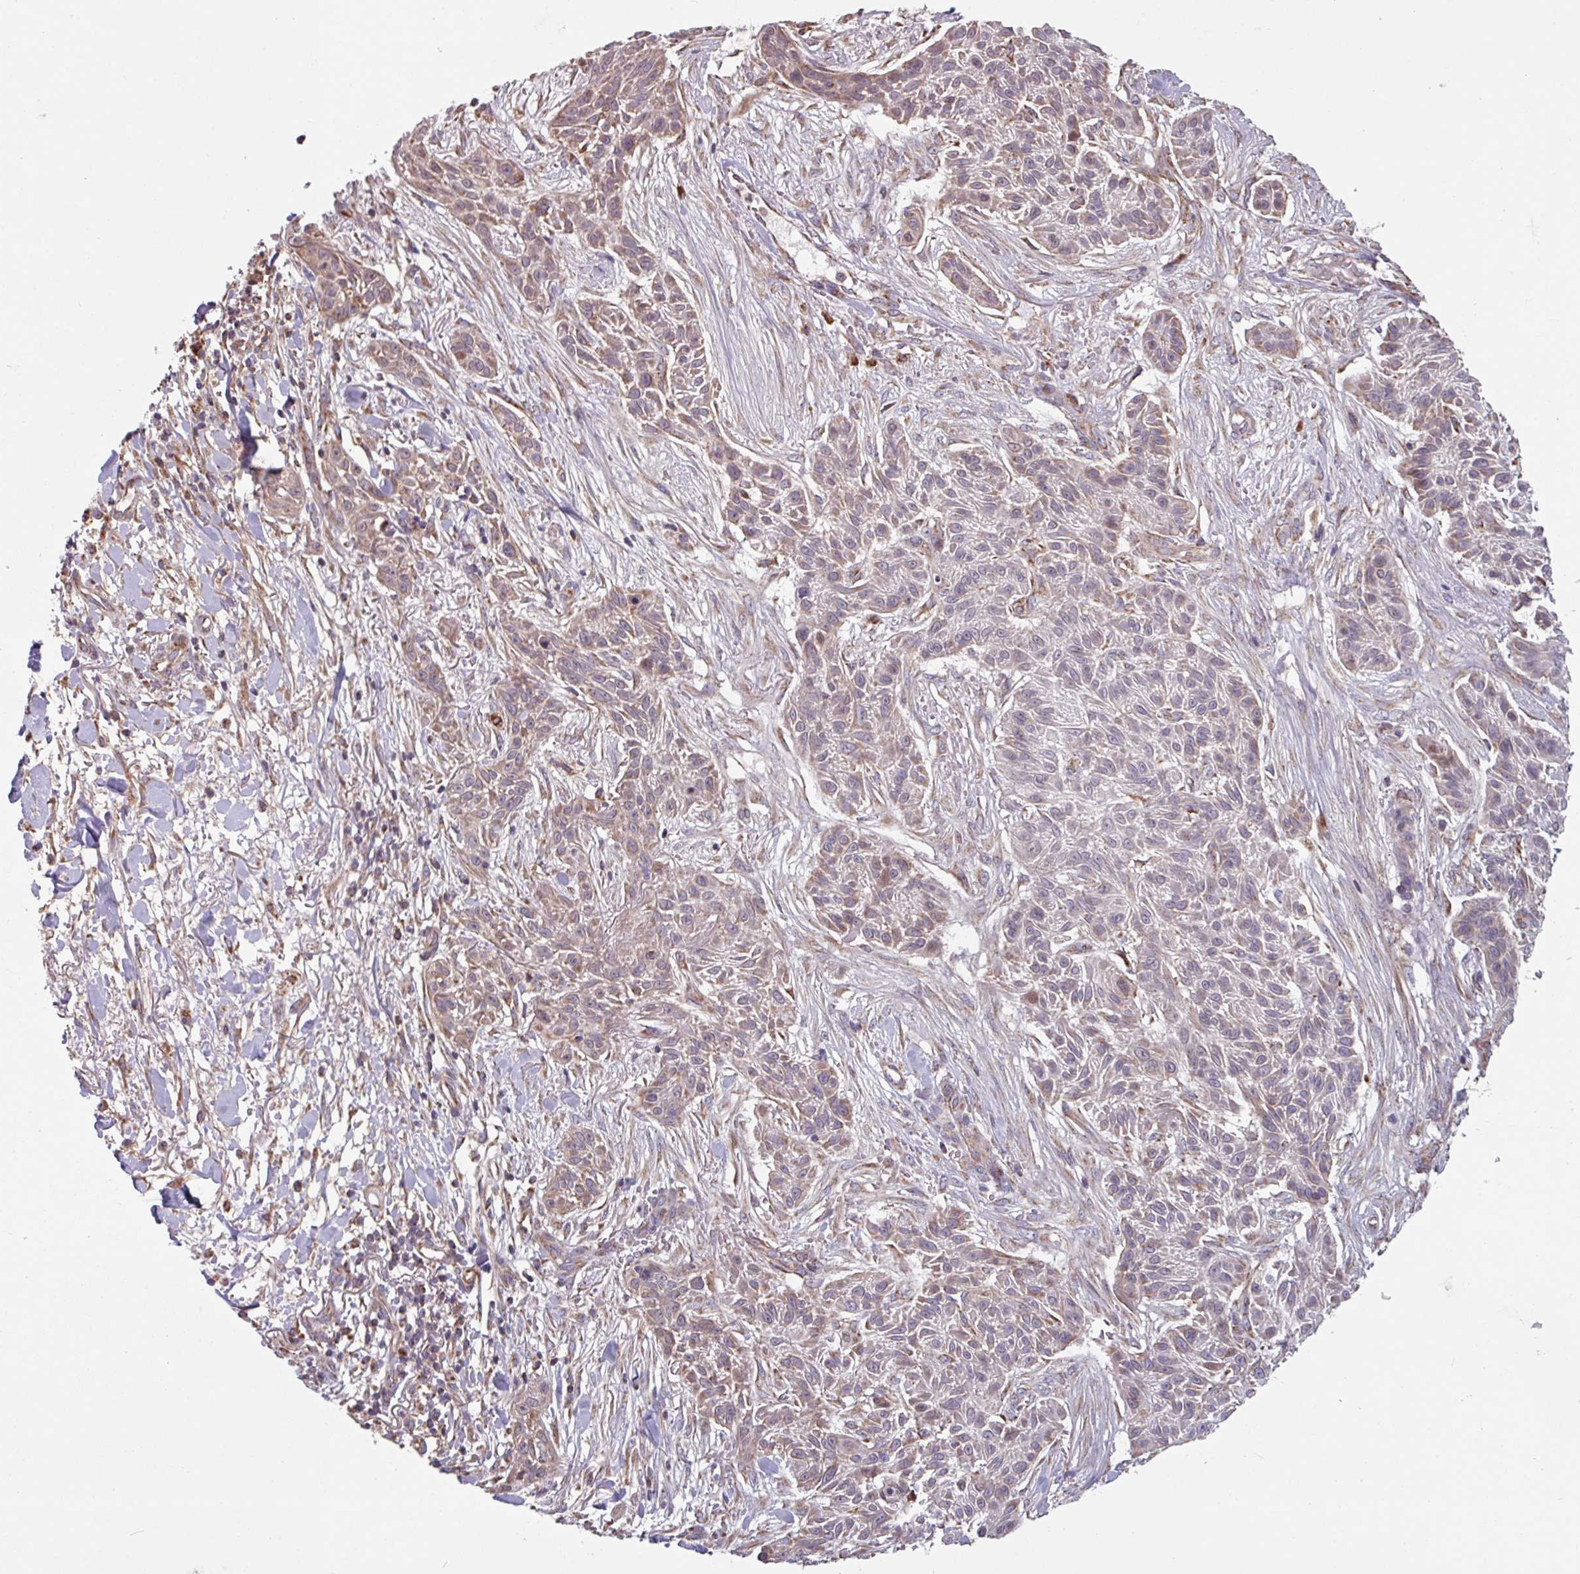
{"staining": {"intensity": "weak", "quantity": "25%-75%", "location": "cytoplasmic/membranous"}, "tissue": "skin cancer", "cell_type": "Tumor cells", "image_type": "cancer", "snomed": [{"axis": "morphology", "description": "Squamous cell carcinoma, NOS"}, {"axis": "topography", "description": "Skin"}], "caption": "The image shows a brown stain indicating the presence of a protein in the cytoplasmic/membranous of tumor cells in skin squamous cell carcinoma.", "gene": "COX7C", "patient": {"sex": "male", "age": 86}}